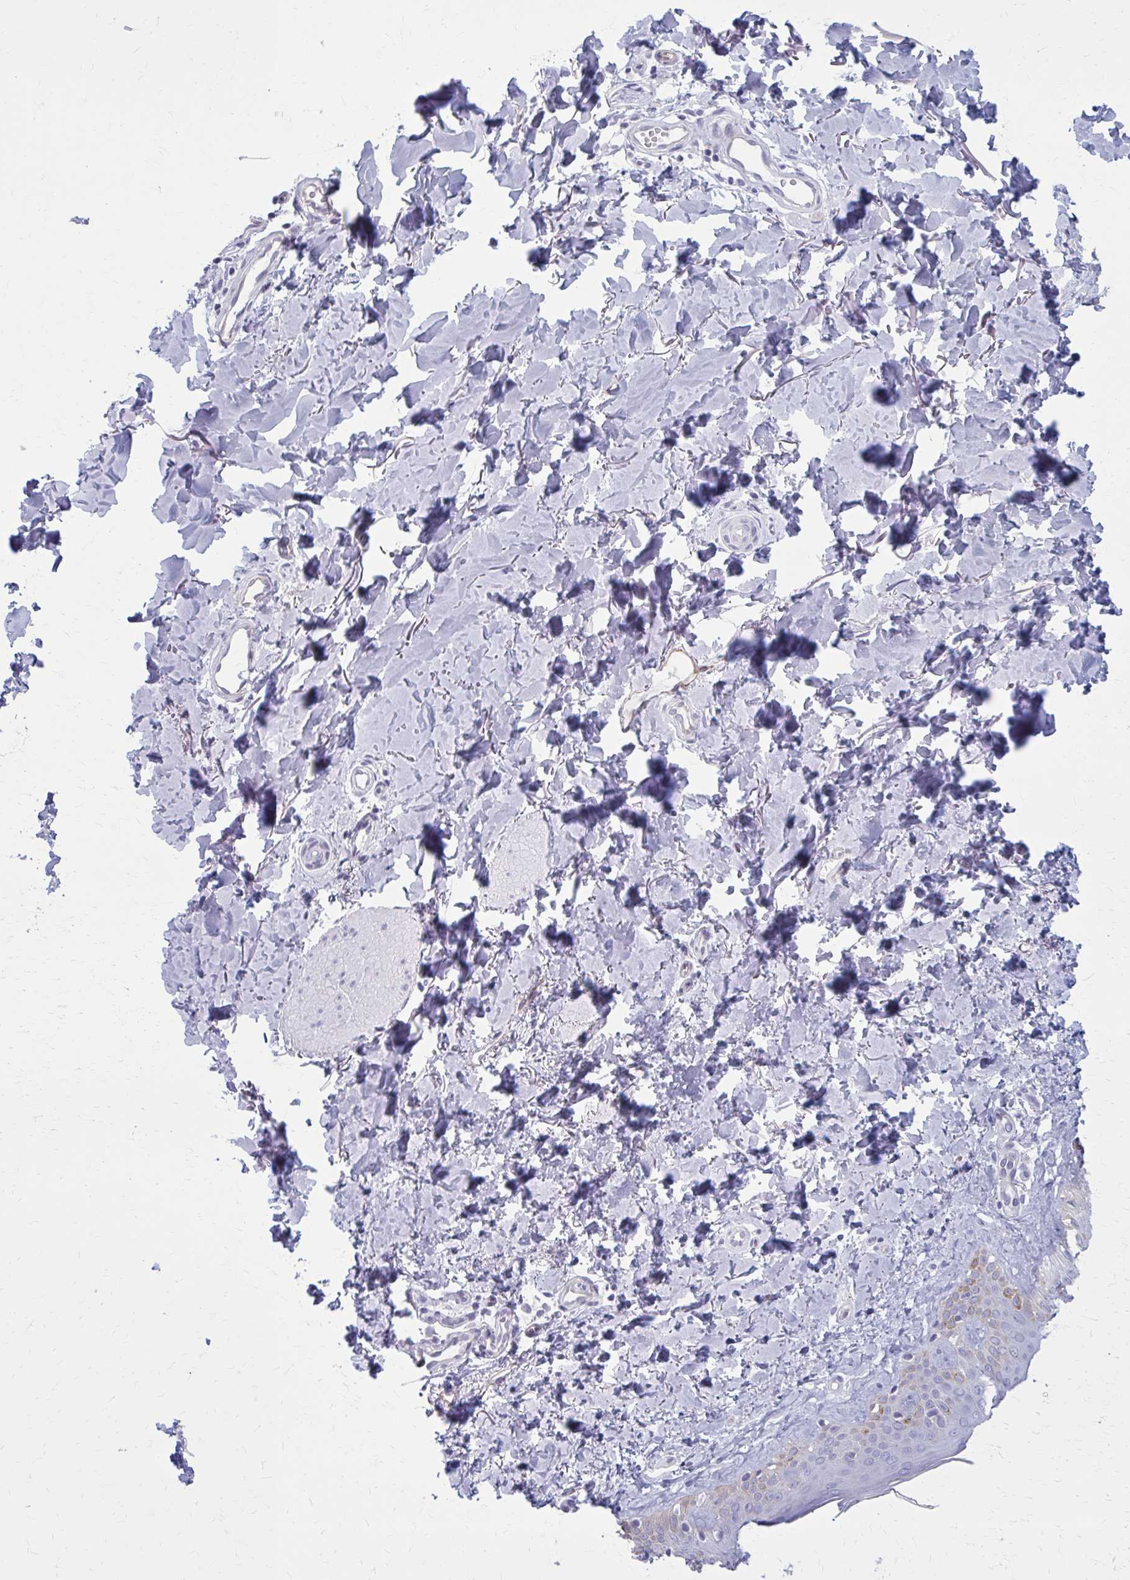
{"staining": {"intensity": "negative", "quantity": "none", "location": "none"}, "tissue": "skin", "cell_type": "Fibroblasts", "image_type": "normal", "snomed": [{"axis": "morphology", "description": "Normal tissue, NOS"}, {"axis": "topography", "description": "Skin"}, {"axis": "topography", "description": "Peripheral nerve tissue"}], "caption": "Immunohistochemistry of normal skin reveals no expression in fibroblasts.", "gene": "CASQ2", "patient": {"sex": "female", "age": 45}}